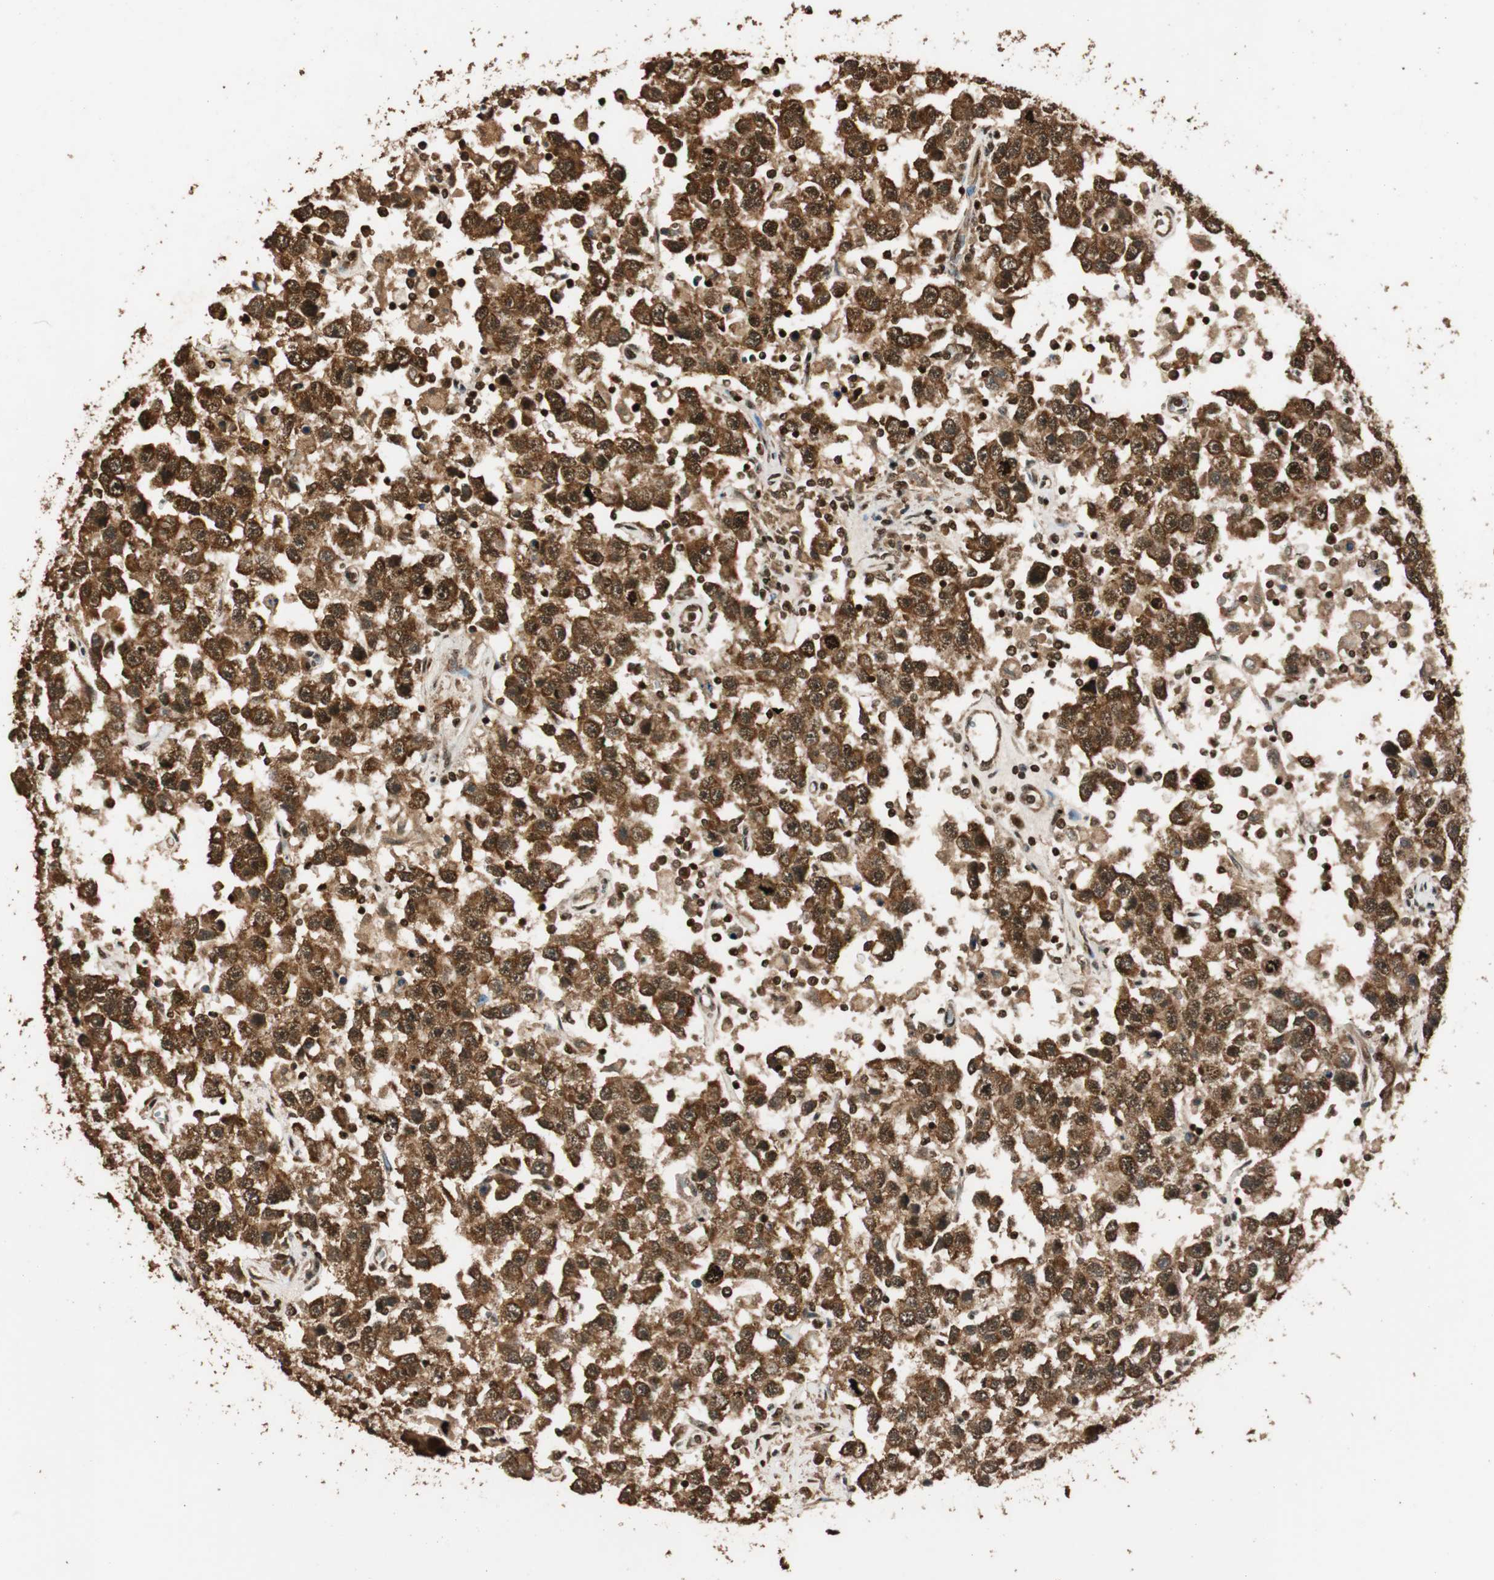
{"staining": {"intensity": "strong", "quantity": ">75%", "location": "cytoplasmic/membranous"}, "tissue": "testis cancer", "cell_type": "Tumor cells", "image_type": "cancer", "snomed": [{"axis": "morphology", "description": "Seminoma, NOS"}, {"axis": "topography", "description": "Testis"}], "caption": "Immunohistochemical staining of human testis cancer (seminoma) shows high levels of strong cytoplasmic/membranous protein expression in approximately >75% of tumor cells.", "gene": "ALKBH5", "patient": {"sex": "male", "age": 41}}